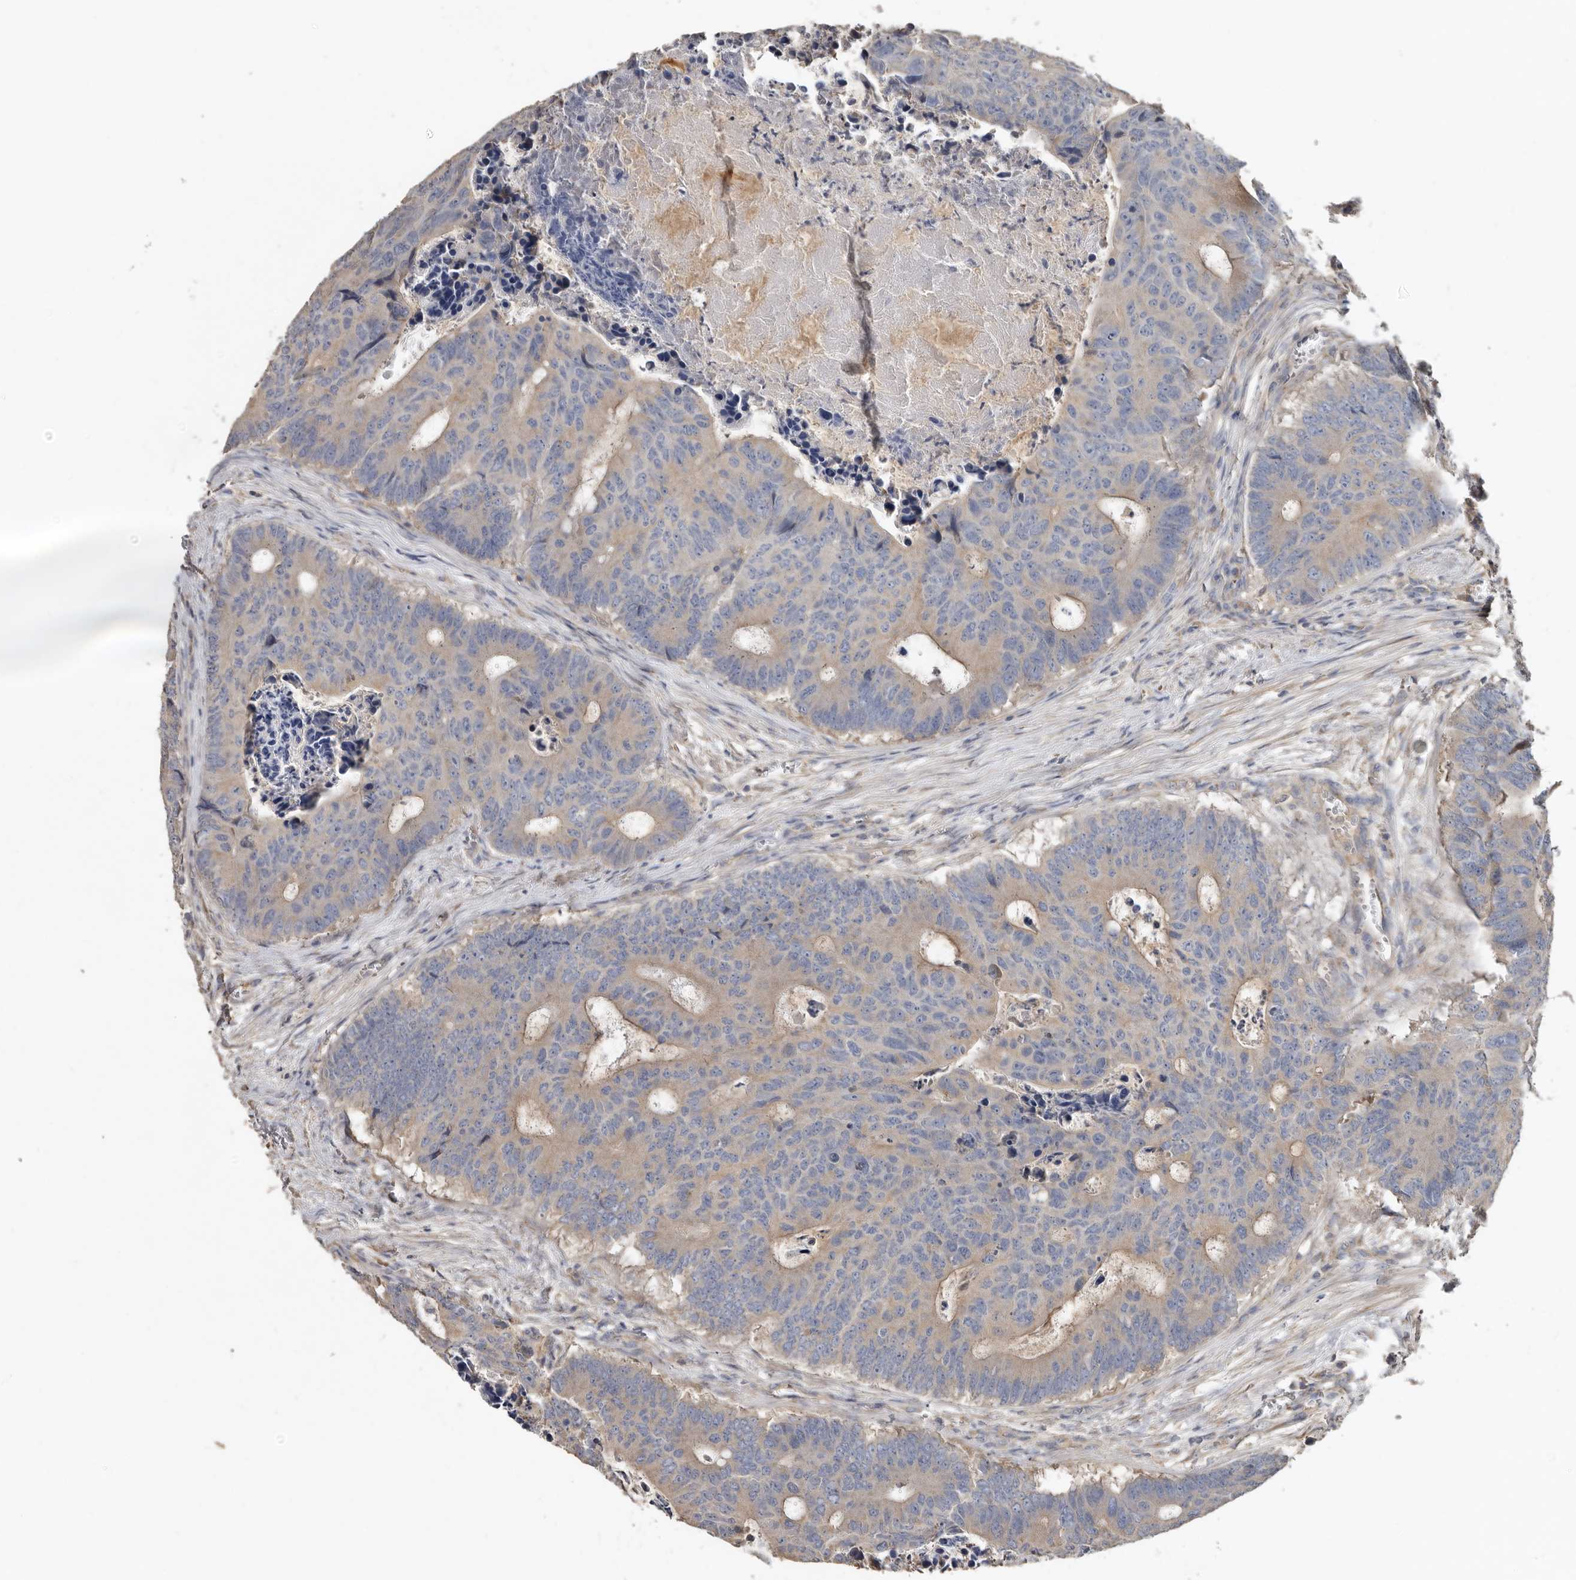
{"staining": {"intensity": "weak", "quantity": "<25%", "location": "cytoplasmic/membranous"}, "tissue": "colorectal cancer", "cell_type": "Tumor cells", "image_type": "cancer", "snomed": [{"axis": "morphology", "description": "Adenocarcinoma, NOS"}, {"axis": "topography", "description": "Colon"}], "caption": "Colorectal adenocarcinoma was stained to show a protein in brown. There is no significant expression in tumor cells.", "gene": "FLCN", "patient": {"sex": "male", "age": 87}}